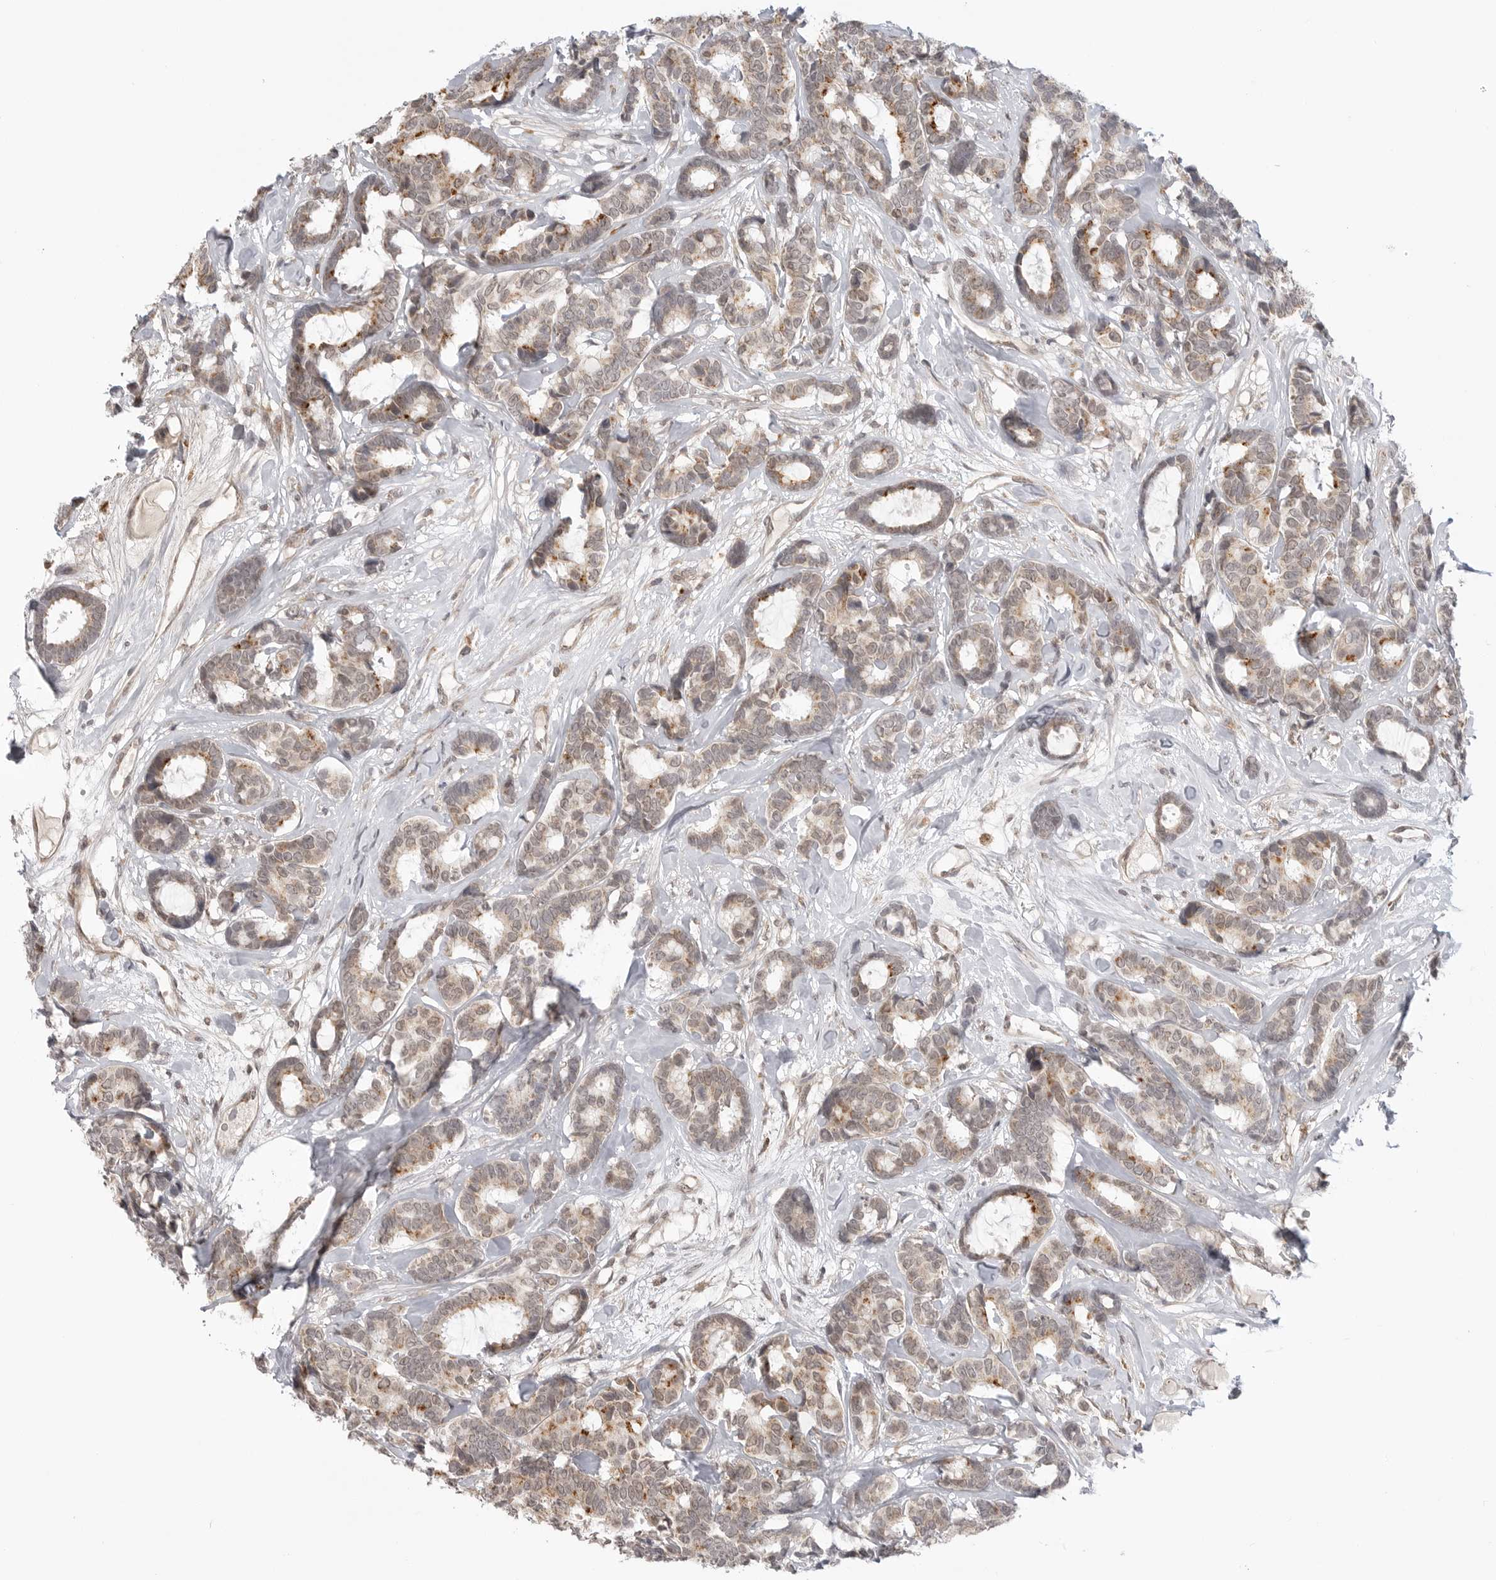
{"staining": {"intensity": "moderate", "quantity": "25%-75%", "location": "cytoplasmic/membranous"}, "tissue": "breast cancer", "cell_type": "Tumor cells", "image_type": "cancer", "snomed": [{"axis": "morphology", "description": "Duct carcinoma"}, {"axis": "topography", "description": "Breast"}], "caption": "DAB immunohistochemical staining of breast cancer (invasive ductal carcinoma) exhibits moderate cytoplasmic/membranous protein positivity in about 25%-75% of tumor cells.", "gene": "KALRN", "patient": {"sex": "female", "age": 87}}